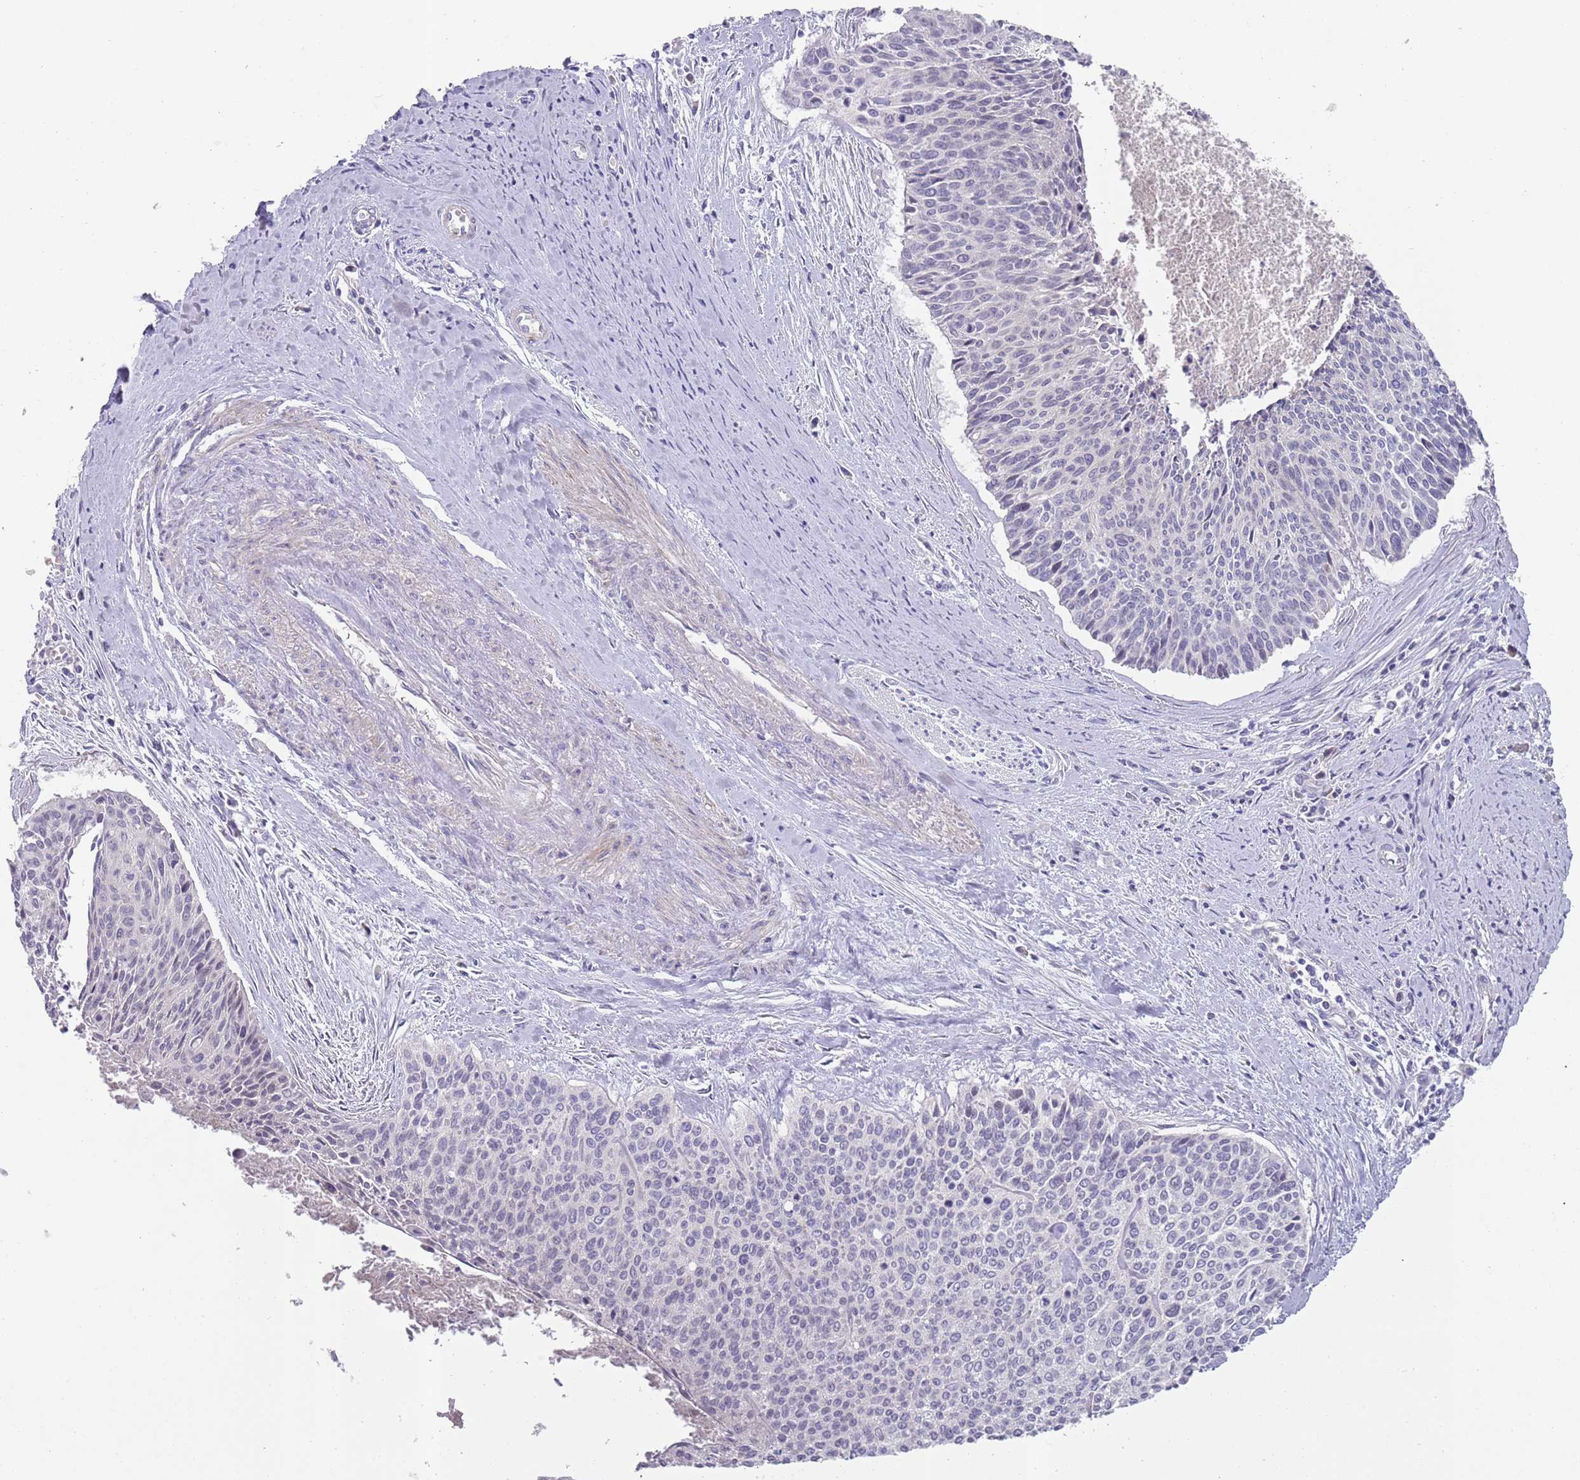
{"staining": {"intensity": "negative", "quantity": "none", "location": "none"}, "tissue": "cervical cancer", "cell_type": "Tumor cells", "image_type": "cancer", "snomed": [{"axis": "morphology", "description": "Squamous cell carcinoma, NOS"}, {"axis": "topography", "description": "Cervix"}], "caption": "Protein analysis of cervical cancer shows no significant staining in tumor cells. Brightfield microscopy of immunohistochemistry (IHC) stained with DAB (3,3'-diaminobenzidine) (brown) and hematoxylin (blue), captured at high magnification.", "gene": "PRAC1", "patient": {"sex": "female", "age": 55}}